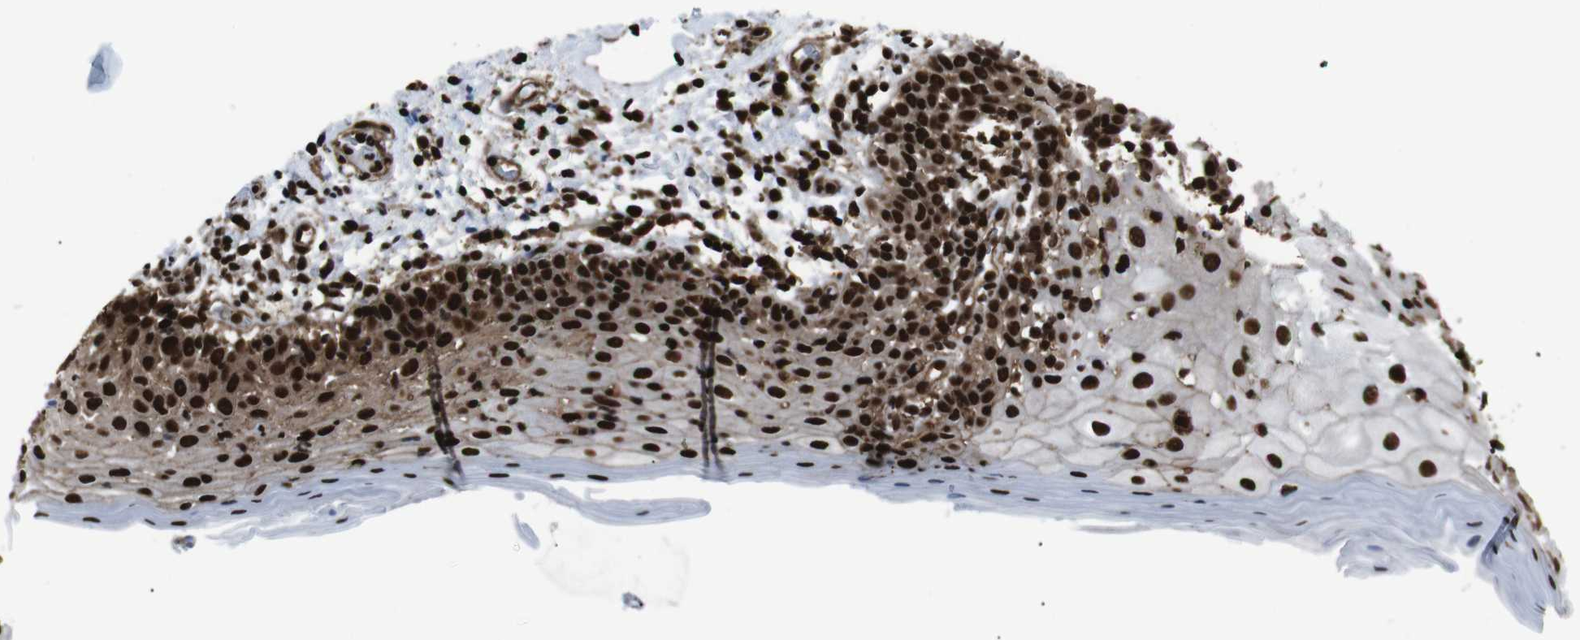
{"staining": {"intensity": "strong", "quantity": ">75%", "location": "nuclear"}, "tissue": "oral mucosa", "cell_type": "Squamous epithelial cells", "image_type": "normal", "snomed": [{"axis": "morphology", "description": "Normal tissue, NOS"}, {"axis": "morphology", "description": "Squamous cell carcinoma, NOS"}, {"axis": "topography", "description": "Skeletal muscle"}, {"axis": "topography", "description": "Oral tissue"}], "caption": "A high amount of strong nuclear positivity is seen in about >75% of squamous epithelial cells in benign oral mucosa. (Brightfield microscopy of DAB IHC at high magnification).", "gene": "HNRNPU", "patient": {"sex": "male", "age": 71}}